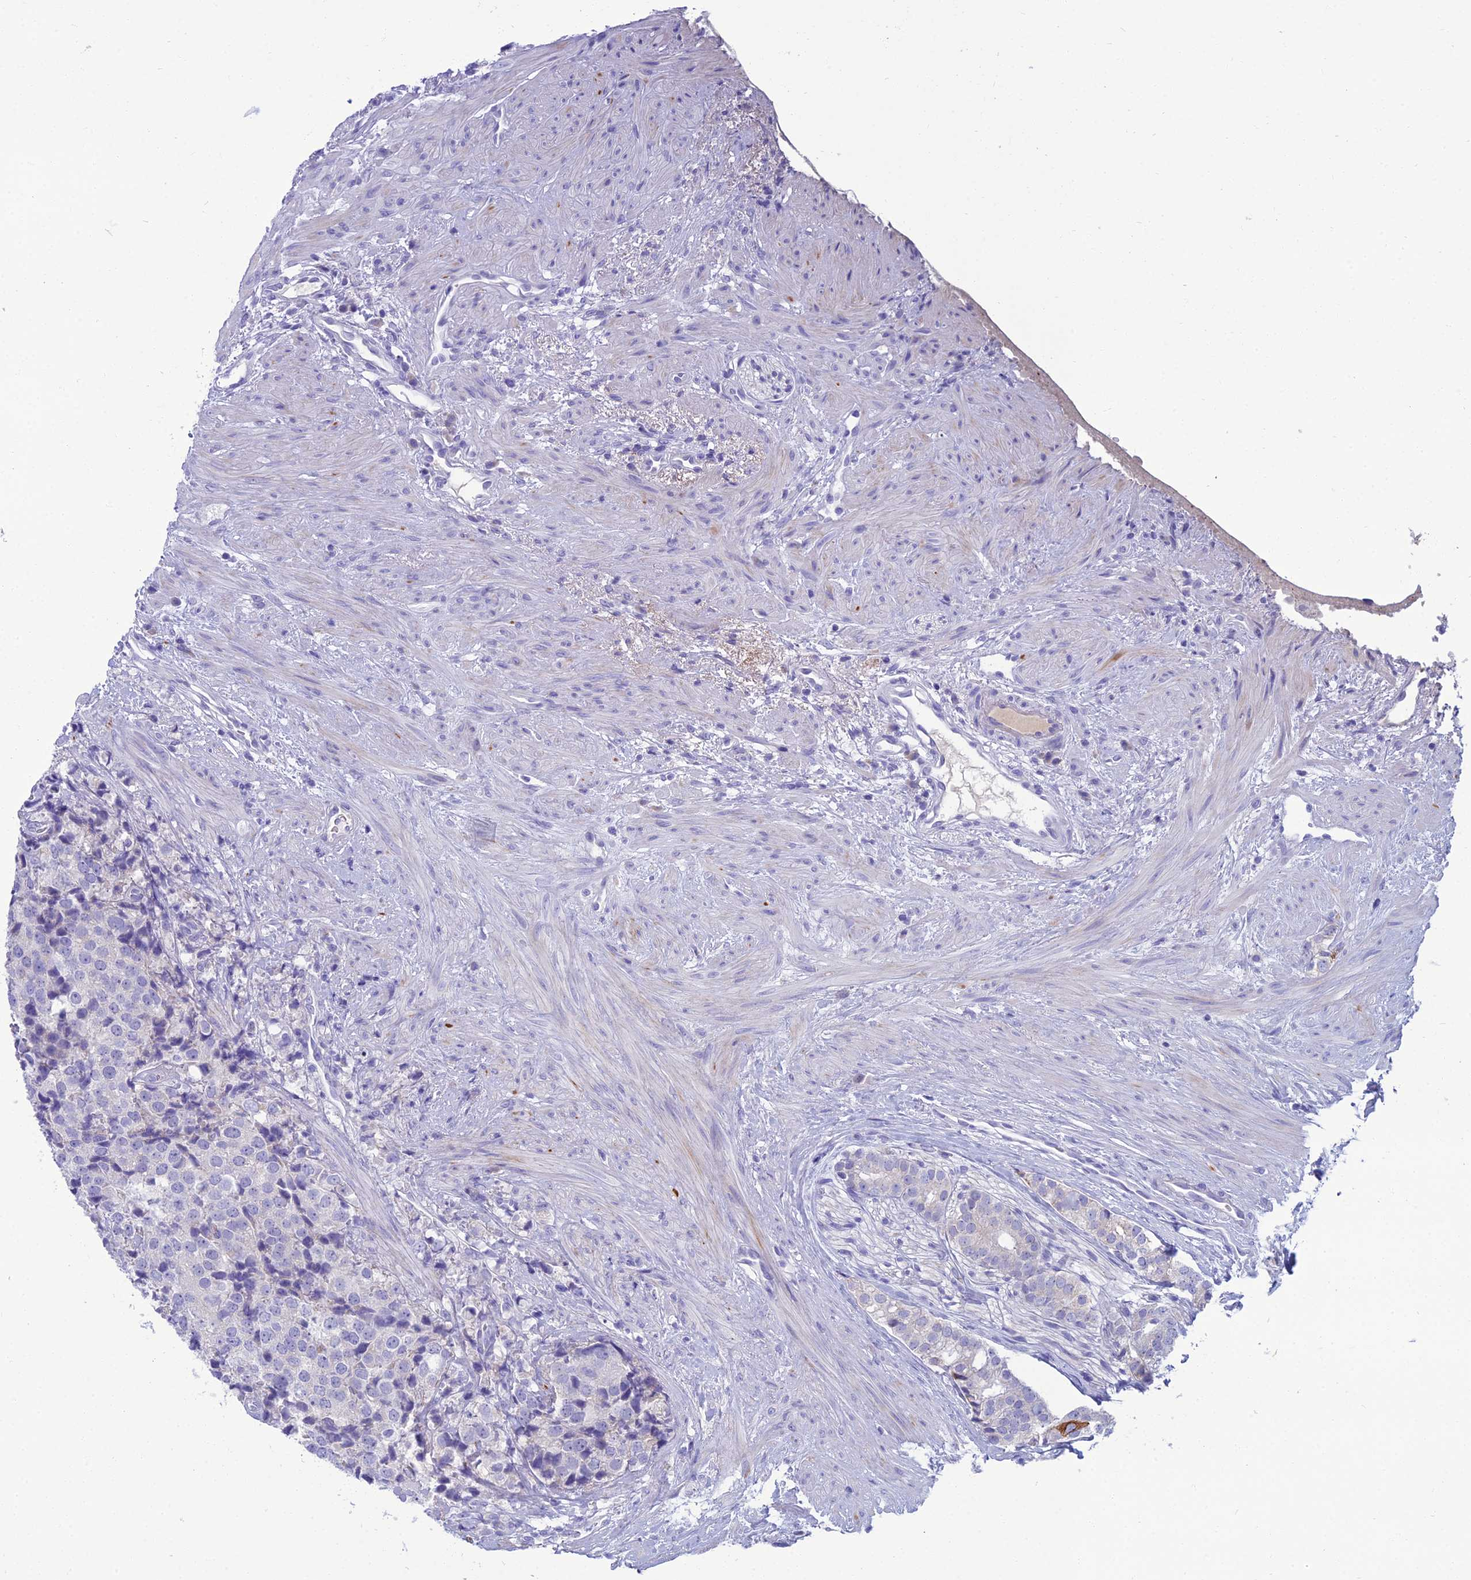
{"staining": {"intensity": "negative", "quantity": "none", "location": "none"}, "tissue": "prostate cancer", "cell_type": "Tumor cells", "image_type": "cancer", "snomed": [{"axis": "morphology", "description": "Adenocarcinoma, High grade"}, {"axis": "topography", "description": "Prostate"}], "caption": "A high-resolution photomicrograph shows immunohistochemistry (IHC) staining of prostate cancer, which demonstrates no significant expression in tumor cells.", "gene": "SPTLC3", "patient": {"sex": "male", "age": 49}}